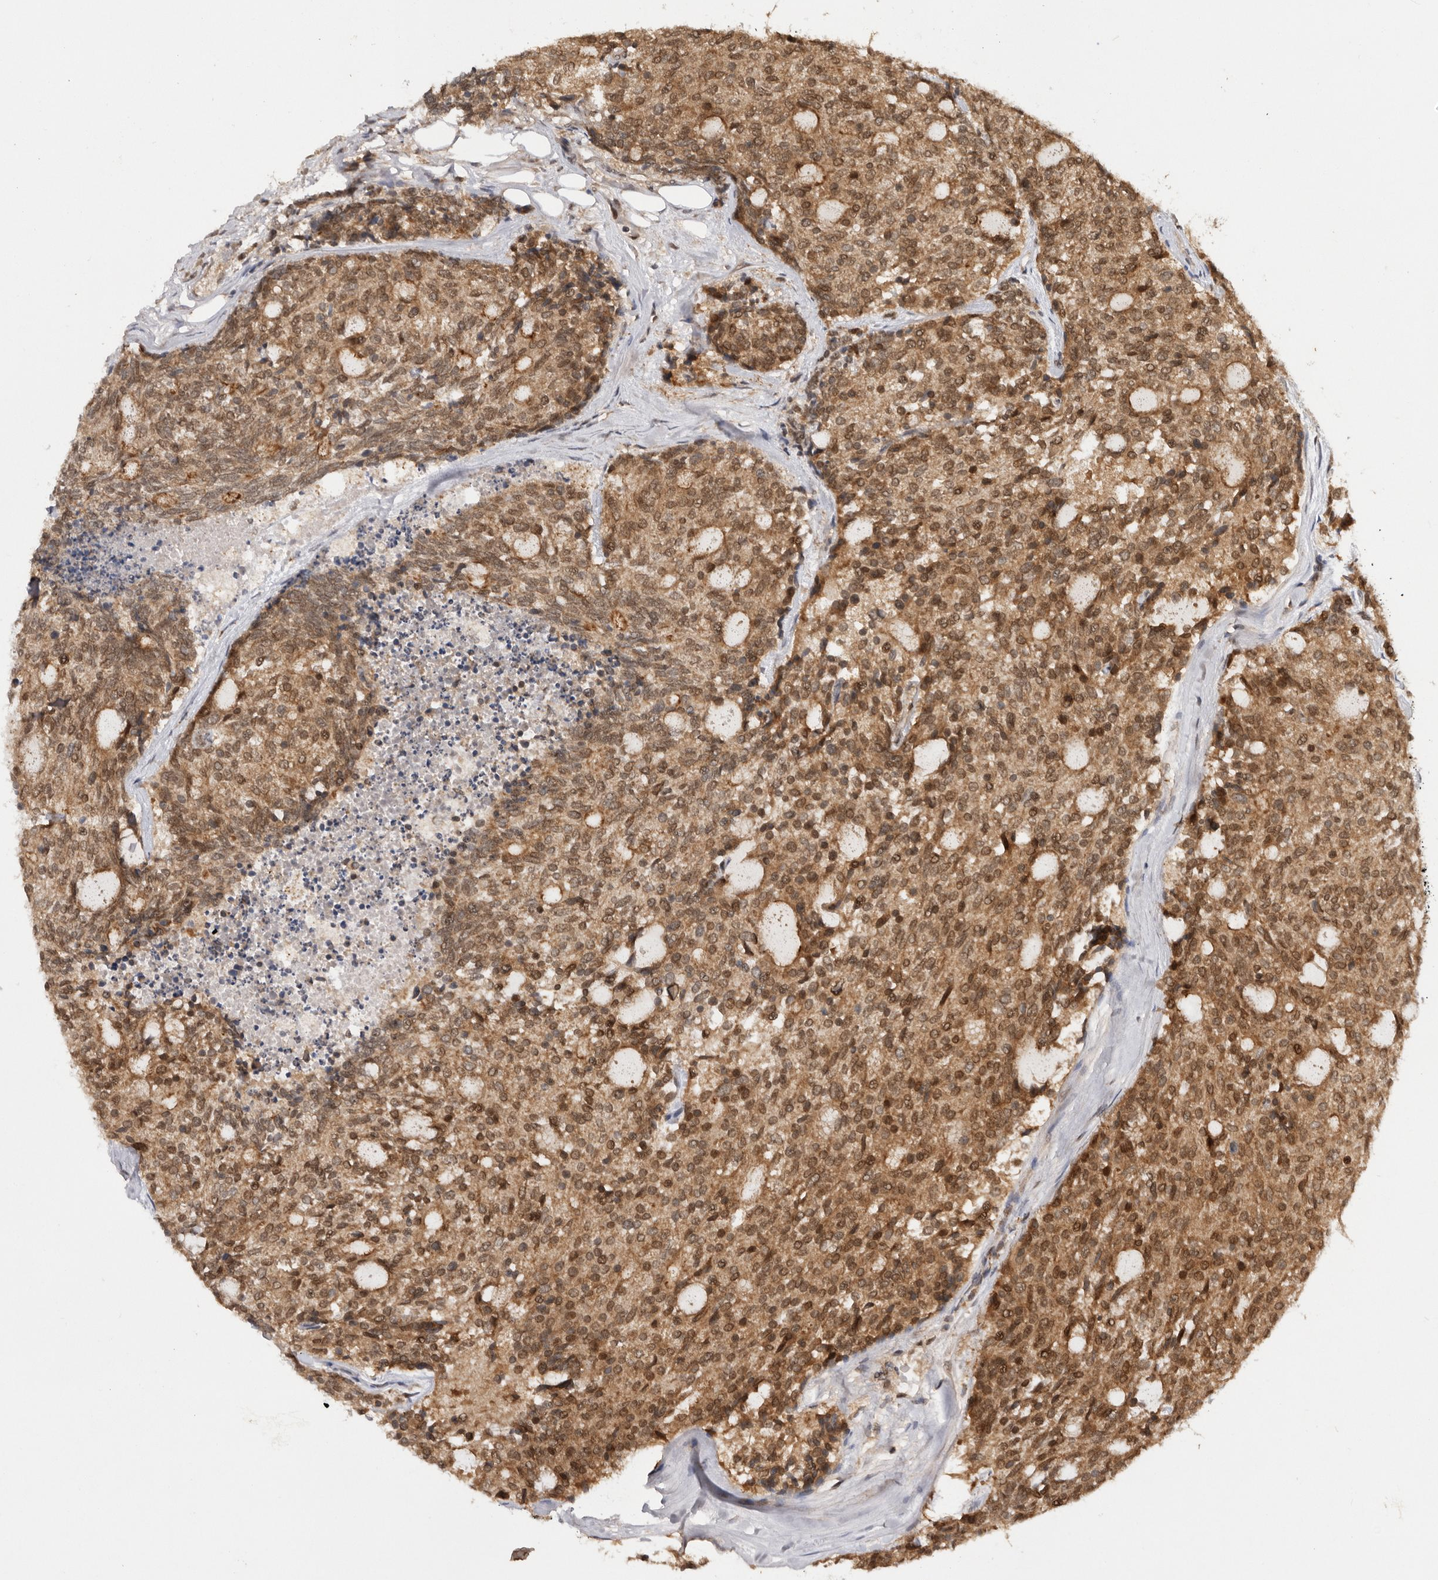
{"staining": {"intensity": "moderate", "quantity": ">75%", "location": "cytoplasmic/membranous,nuclear"}, "tissue": "carcinoid", "cell_type": "Tumor cells", "image_type": "cancer", "snomed": [{"axis": "morphology", "description": "Carcinoid, malignant, NOS"}, {"axis": "topography", "description": "Pancreas"}], "caption": "Brown immunohistochemical staining in human malignant carcinoid demonstrates moderate cytoplasmic/membranous and nuclear expression in about >75% of tumor cells.", "gene": "TARS2", "patient": {"sex": "female", "age": 54}}